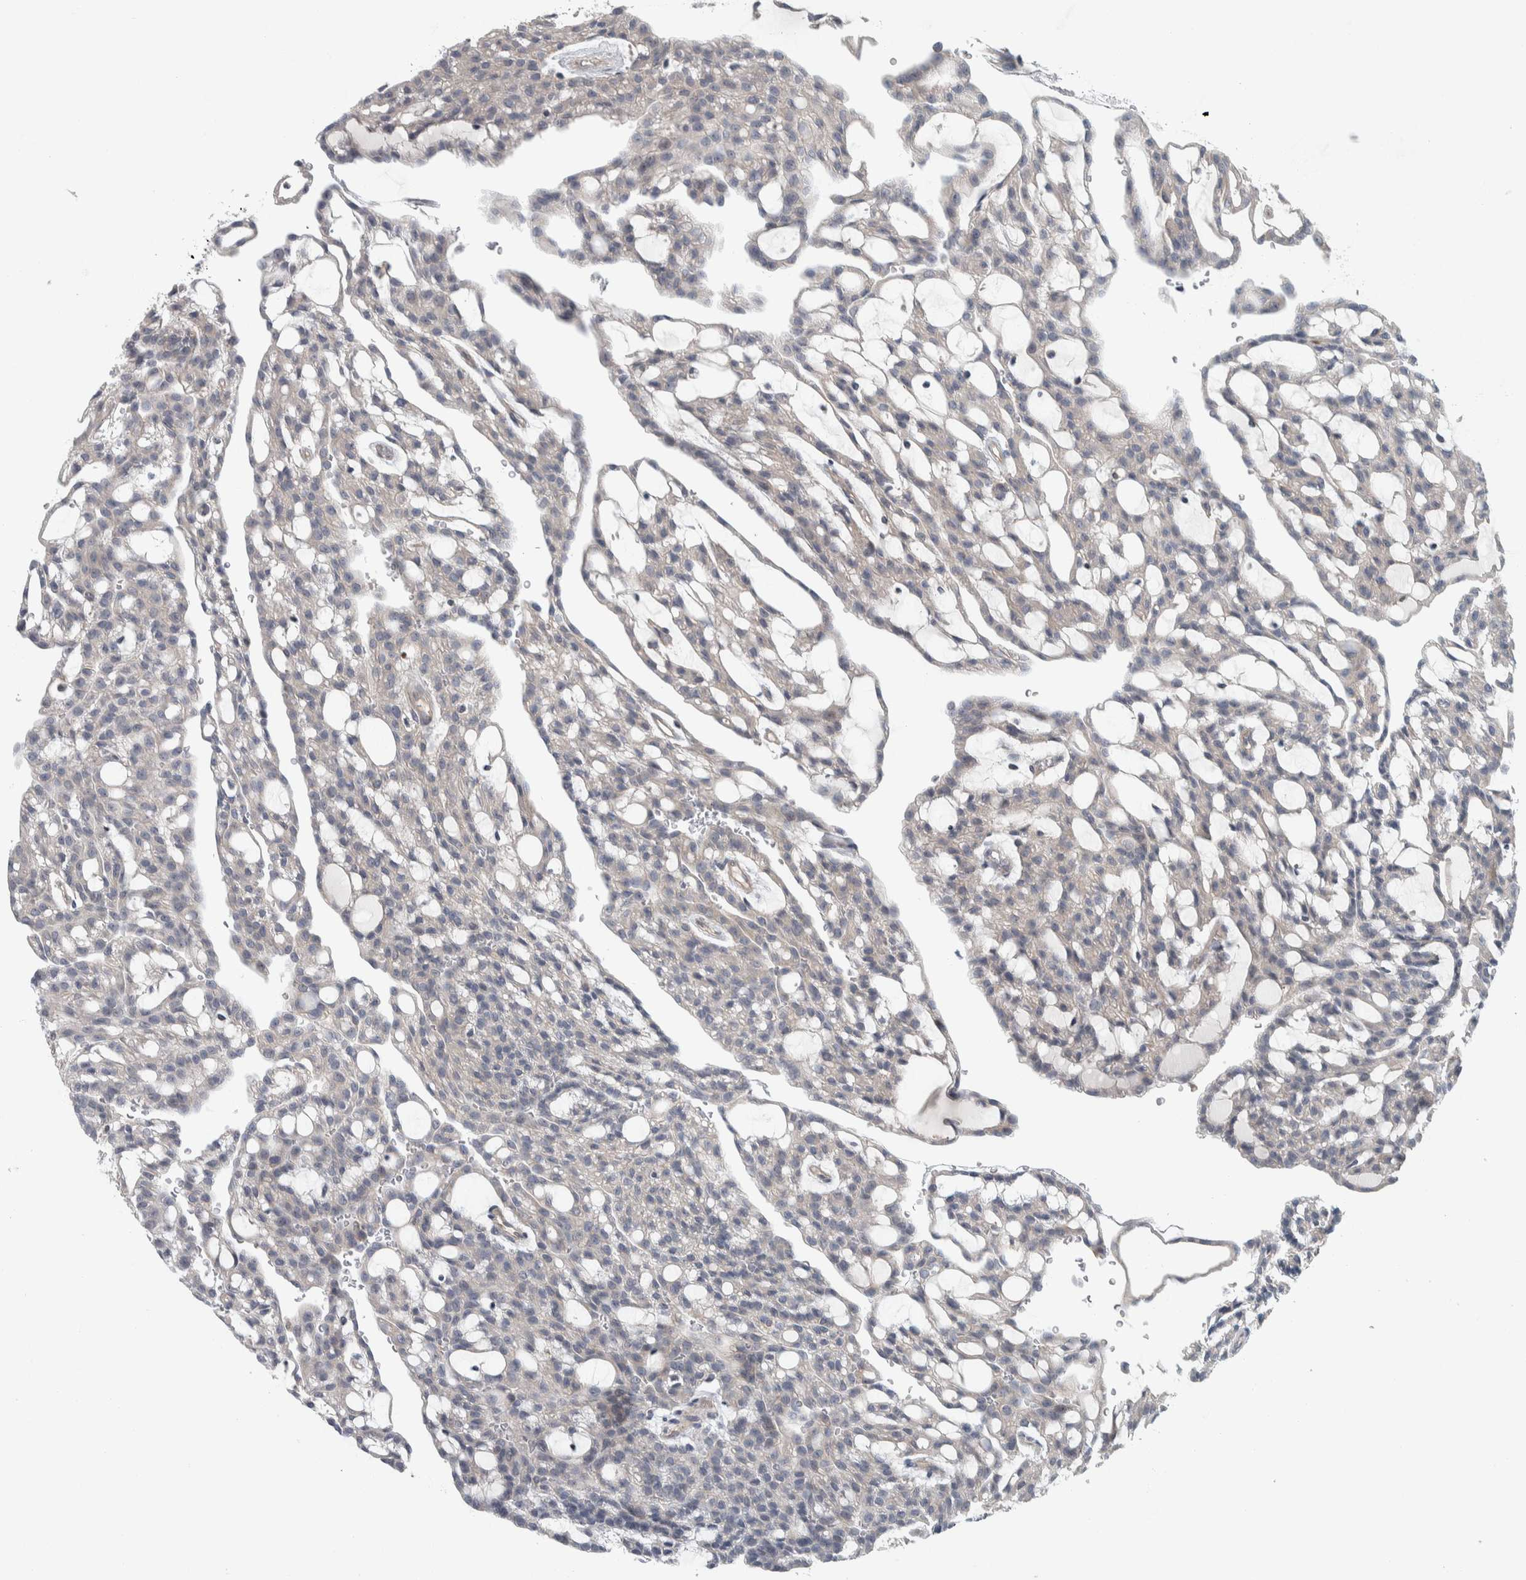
{"staining": {"intensity": "negative", "quantity": "none", "location": "none"}, "tissue": "renal cancer", "cell_type": "Tumor cells", "image_type": "cancer", "snomed": [{"axis": "morphology", "description": "Adenocarcinoma, NOS"}, {"axis": "topography", "description": "Kidney"}], "caption": "Protein analysis of renal cancer (adenocarcinoma) shows no significant staining in tumor cells.", "gene": "KCNJ3", "patient": {"sex": "male", "age": 63}}